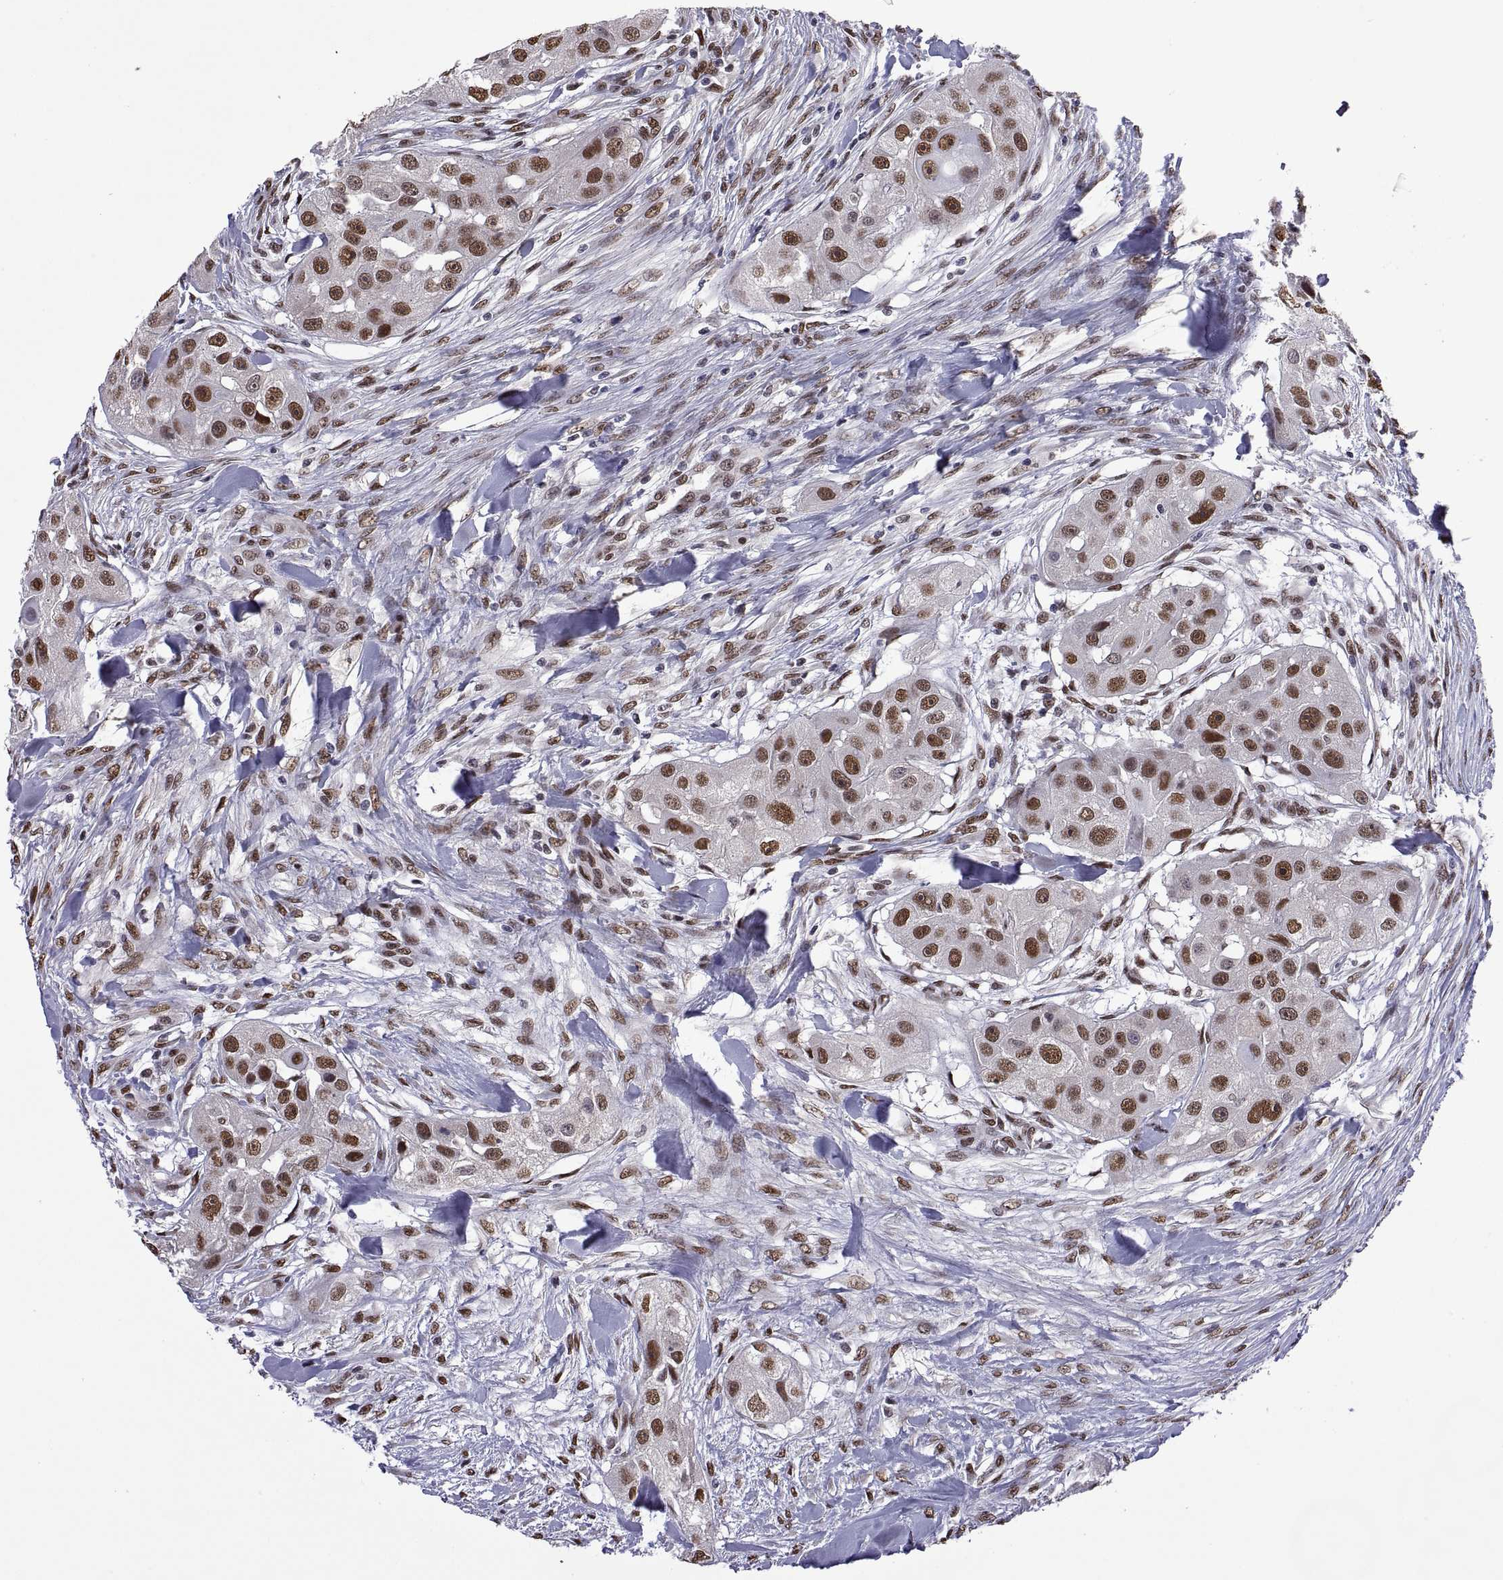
{"staining": {"intensity": "moderate", "quantity": ">75%", "location": "nuclear"}, "tissue": "head and neck cancer", "cell_type": "Tumor cells", "image_type": "cancer", "snomed": [{"axis": "morphology", "description": "Squamous cell carcinoma, NOS"}, {"axis": "topography", "description": "Head-Neck"}], "caption": "A brown stain shows moderate nuclear expression of a protein in squamous cell carcinoma (head and neck) tumor cells. (Stains: DAB (3,3'-diaminobenzidine) in brown, nuclei in blue, Microscopy: brightfield microscopy at high magnification).", "gene": "NR4A1", "patient": {"sex": "male", "age": 51}}